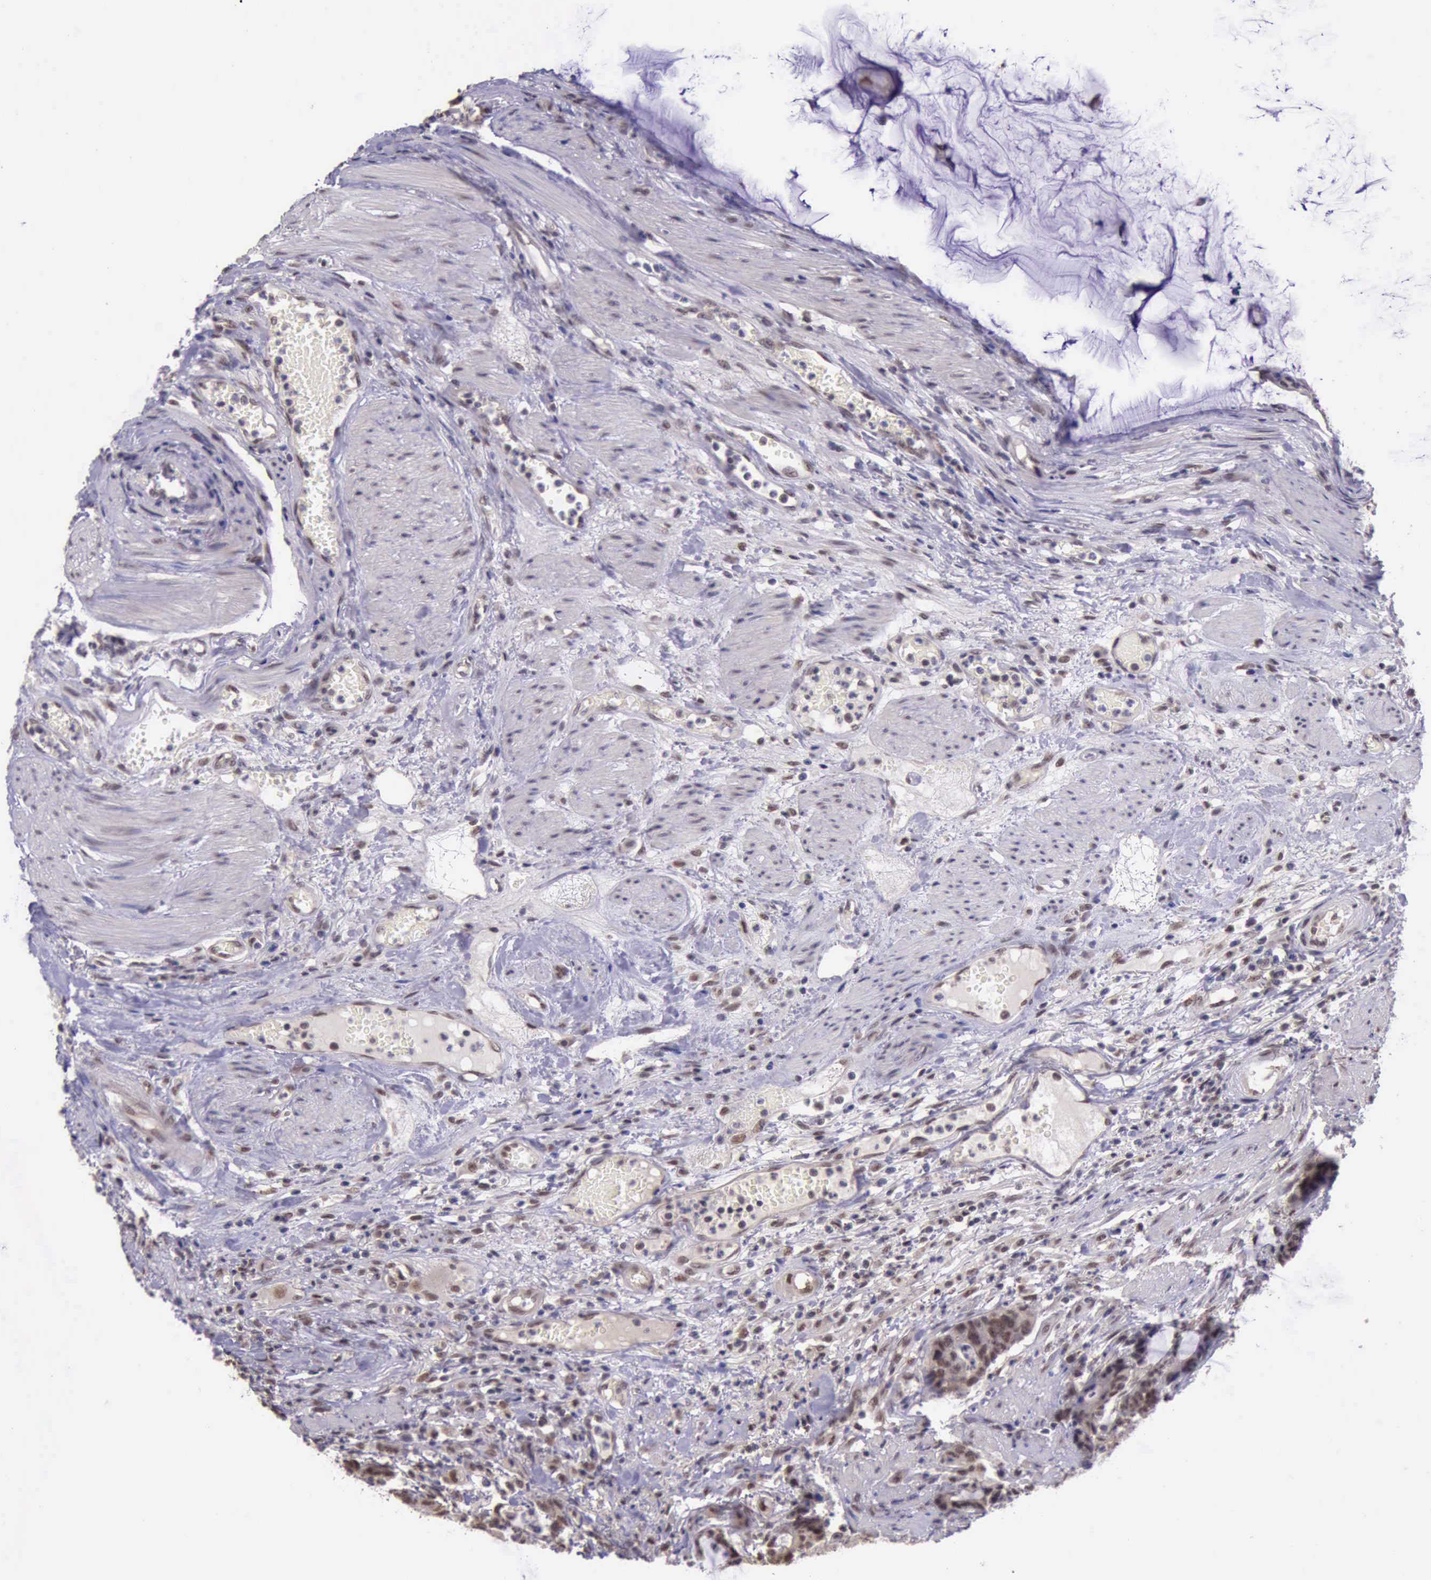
{"staining": {"intensity": "moderate", "quantity": "25%-75%", "location": "nuclear"}, "tissue": "colorectal cancer", "cell_type": "Tumor cells", "image_type": "cancer", "snomed": [{"axis": "morphology", "description": "Adenocarcinoma, NOS"}, {"axis": "topography", "description": "Colon"}], "caption": "DAB (3,3'-diaminobenzidine) immunohistochemical staining of human colorectal adenocarcinoma reveals moderate nuclear protein staining in approximately 25%-75% of tumor cells. The staining was performed using DAB (3,3'-diaminobenzidine), with brown indicating positive protein expression. Nuclei are stained blue with hematoxylin.", "gene": "PRPF39", "patient": {"sex": "female", "age": 84}}